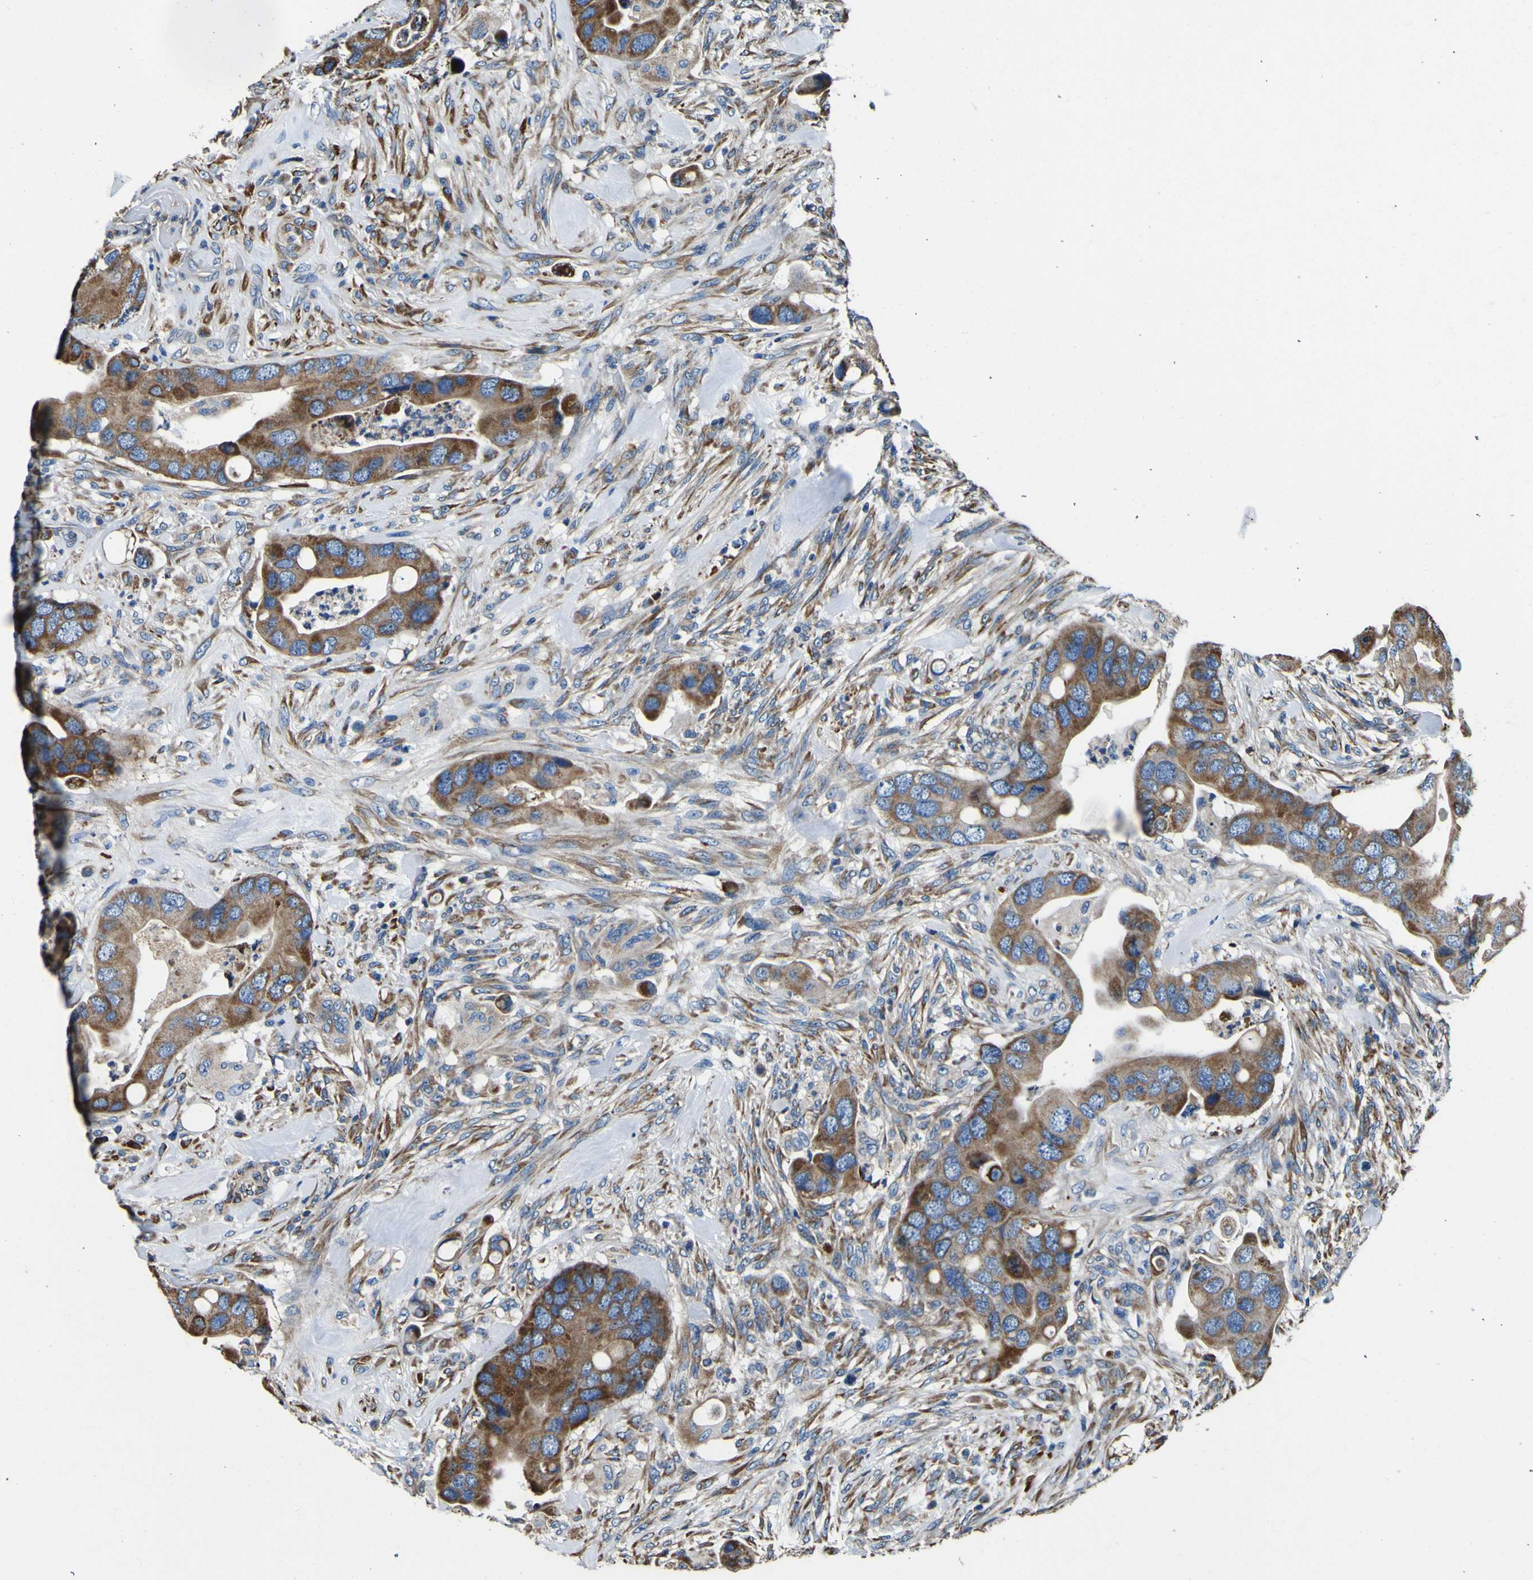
{"staining": {"intensity": "moderate", "quantity": ">75%", "location": "cytoplasmic/membranous"}, "tissue": "colorectal cancer", "cell_type": "Tumor cells", "image_type": "cancer", "snomed": [{"axis": "morphology", "description": "Adenocarcinoma, NOS"}, {"axis": "topography", "description": "Rectum"}], "caption": "Moderate cytoplasmic/membranous protein expression is appreciated in approximately >75% of tumor cells in colorectal cancer (adenocarcinoma). (Stains: DAB in brown, nuclei in blue, Microscopy: brightfield microscopy at high magnification).", "gene": "INPP5A", "patient": {"sex": "female", "age": 57}}